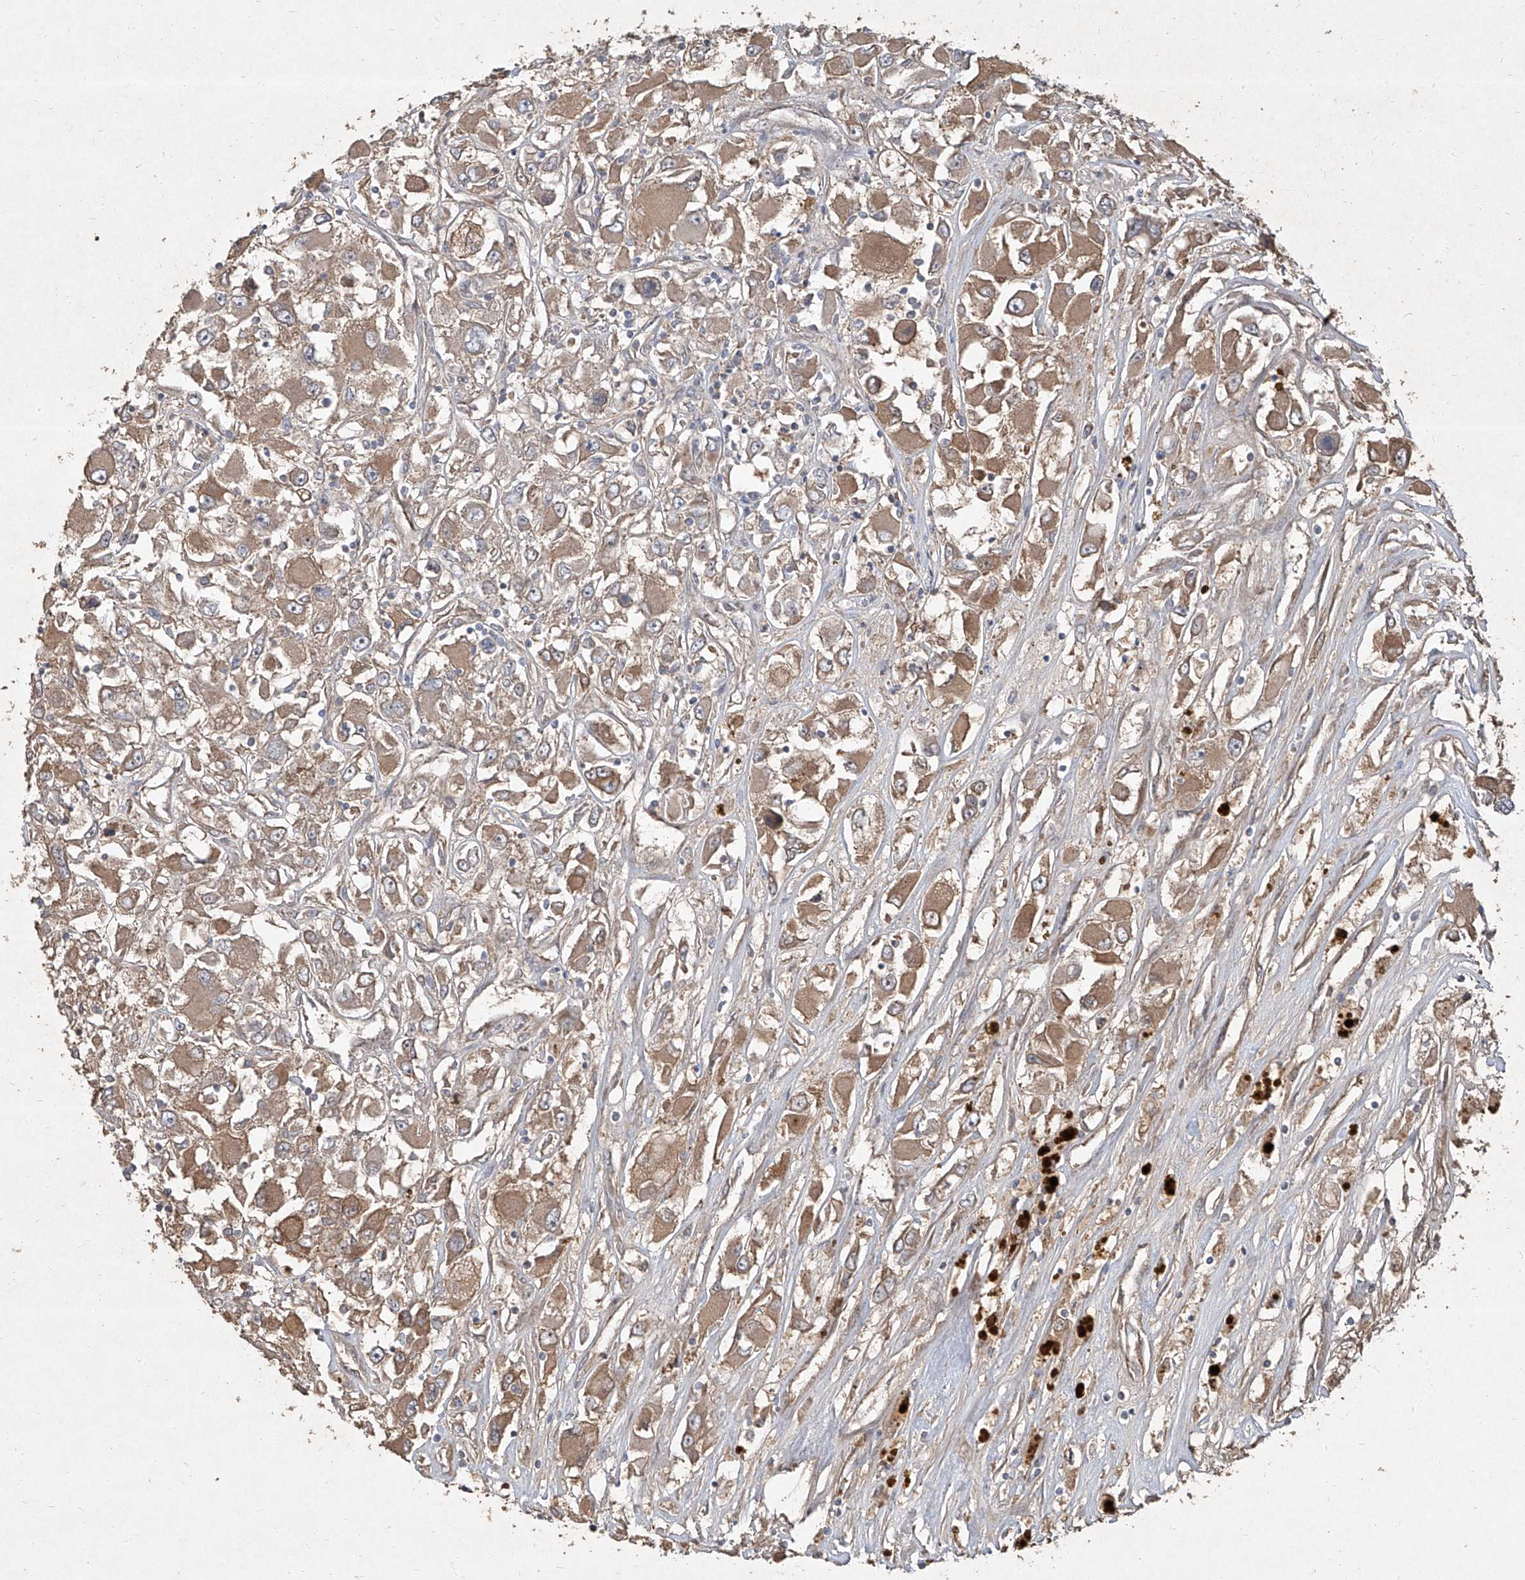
{"staining": {"intensity": "moderate", "quantity": ">75%", "location": "cytoplasmic/membranous"}, "tissue": "renal cancer", "cell_type": "Tumor cells", "image_type": "cancer", "snomed": [{"axis": "morphology", "description": "Adenocarcinoma, NOS"}, {"axis": "topography", "description": "Kidney"}], "caption": "Human renal cancer (adenocarcinoma) stained with a brown dye reveals moderate cytoplasmic/membranous positive positivity in about >75% of tumor cells.", "gene": "CCN1", "patient": {"sex": "female", "age": 52}}